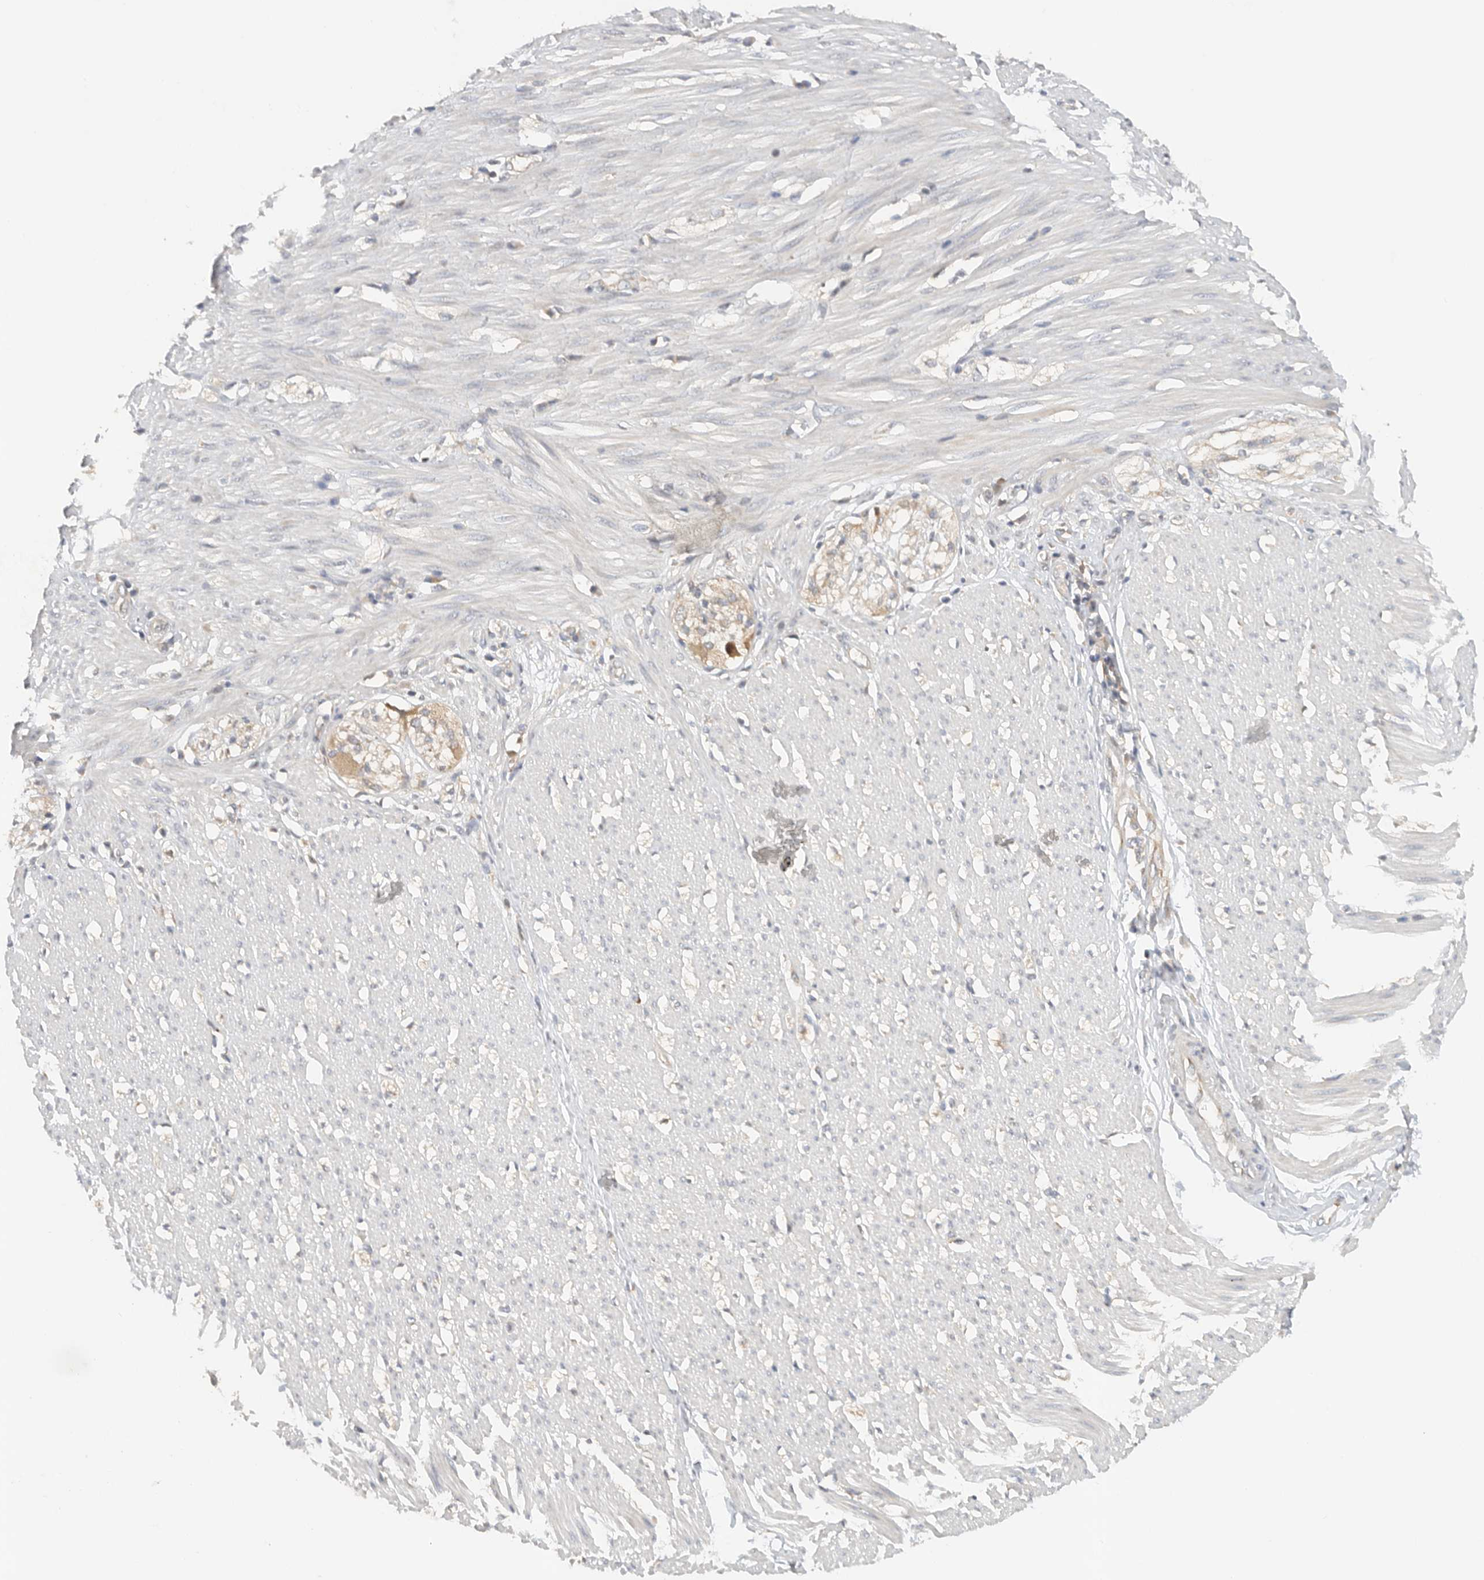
{"staining": {"intensity": "weak", "quantity": "<25%", "location": "cytoplasmic/membranous"}, "tissue": "smooth muscle", "cell_type": "Smooth muscle cells", "image_type": "normal", "snomed": [{"axis": "morphology", "description": "Normal tissue, NOS"}, {"axis": "morphology", "description": "Adenocarcinoma, NOS"}, {"axis": "topography", "description": "Colon"}, {"axis": "topography", "description": "Peripheral nerve tissue"}], "caption": "This histopathology image is of unremarkable smooth muscle stained with IHC to label a protein in brown with the nuclei are counter-stained blue. There is no positivity in smooth muscle cells. (IHC, brightfield microscopy, high magnification).", "gene": "PUM1", "patient": {"sex": "male", "age": 14}}